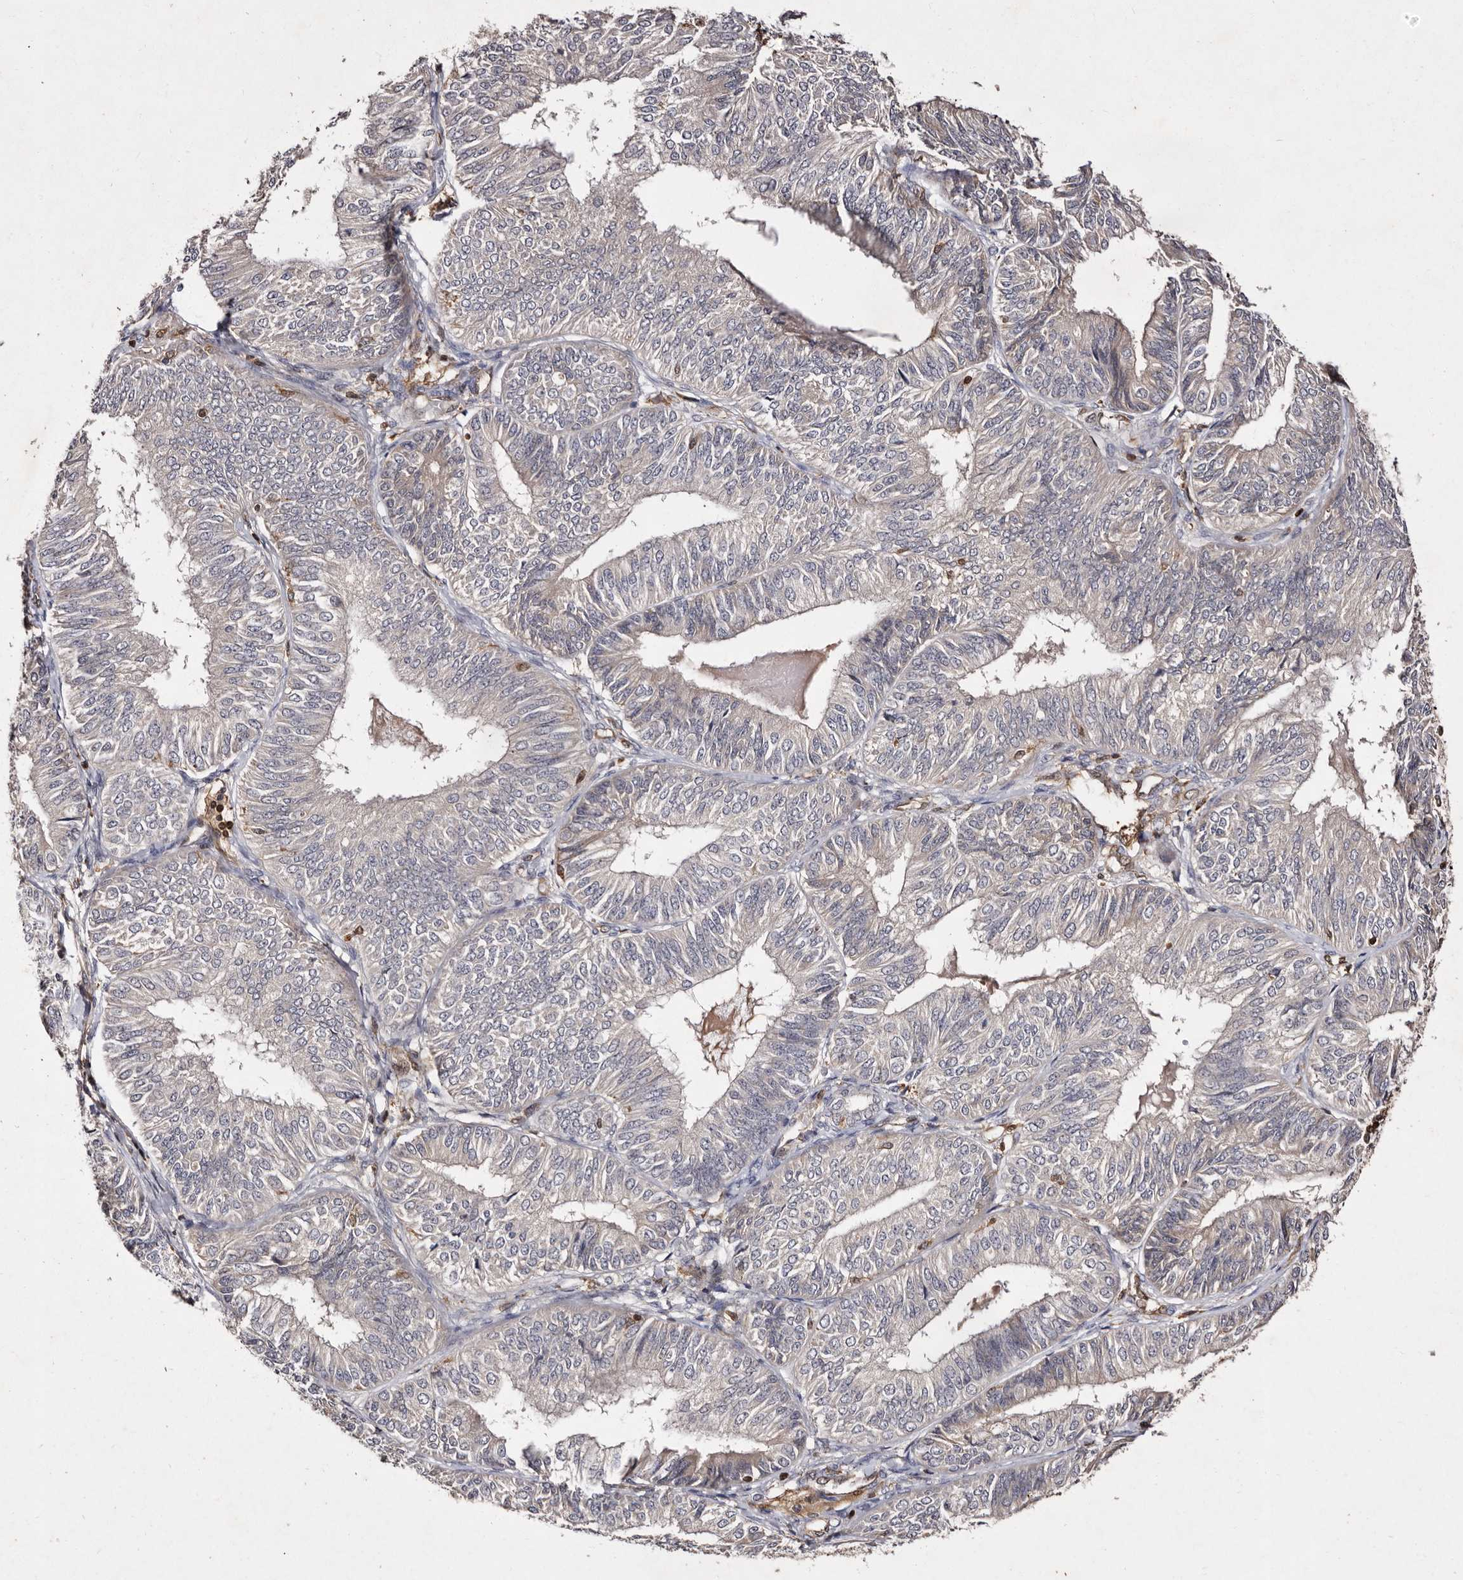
{"staining": {"intensity": "weak", "quantity": "<25%", "location": "cytoplasmic/membranous"}, "tissue": "endometrial cancer", "cell_type": "Tumor cells", "image_type": "cancer", "snomed": [{"axis": "morphology", "description": "Adenocarcinoma, NOS"}, {"axis": "topography", "description": "Endometrium"}], "caption": "IHC histopathology image of neoplastic tissue: human endometrial cancer stained with DAB (3,3'-diaminobenzidine) shows no significant protein positivity in tumor cells.", "gene": "GIMAP4", "patient": {"sex": "female", "age": 58}}